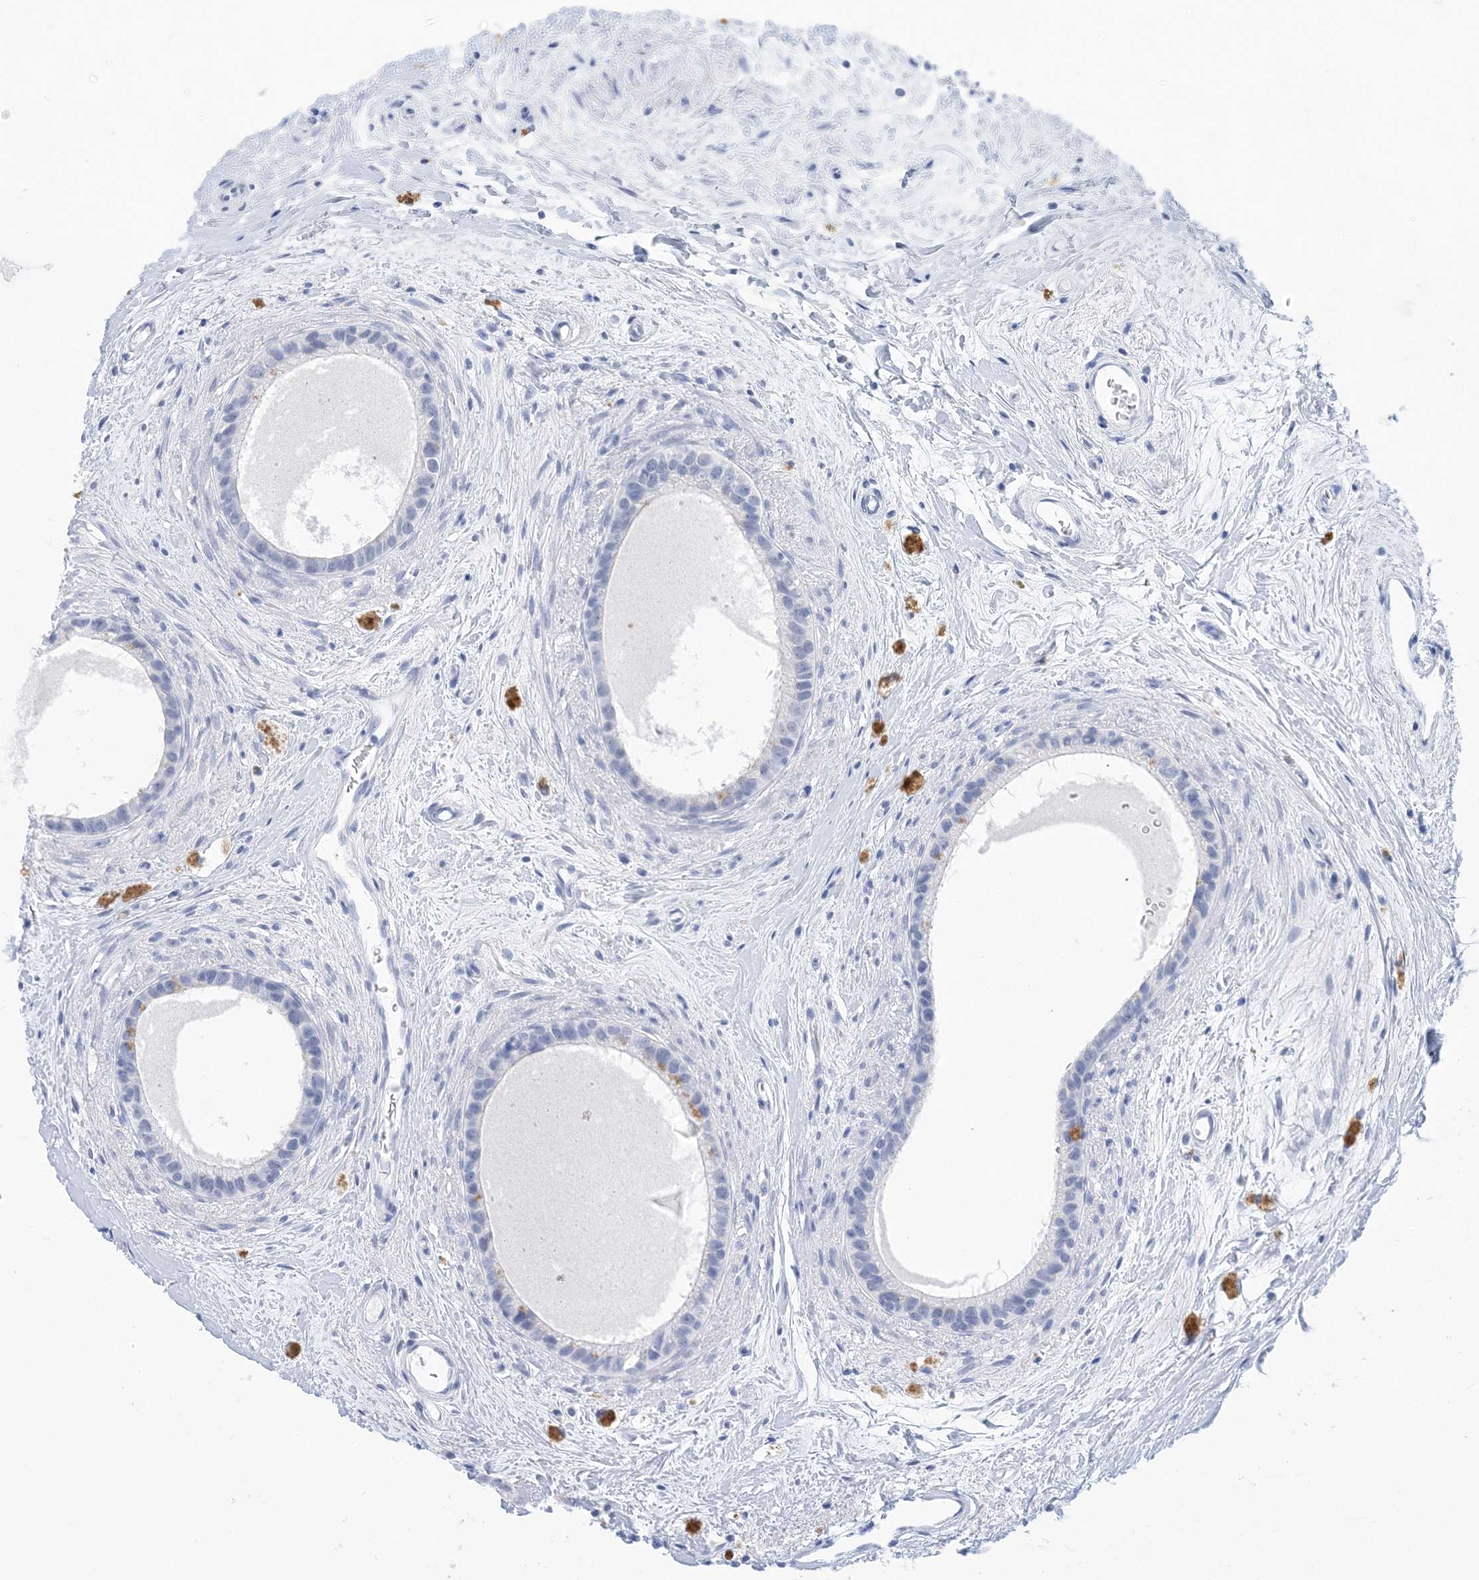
{"staining": {"intensity": "negative", "quantity": "none", "location": "none"}, "tissue": "epididymis", "cell_type": "Glandular cells", "image_type": "normal", "snomed": [{"axis": "morphology", "description": "Normal tissue, NOS"}, {"axis": "topography", "description": "Epididymis"}], "caption": "DAB (3,3'-diaminobenzidine) immunohistochemical staining of unremarkable epididymis displays no significant staining in glandular cells.", "gene": "SH3YL1", "patient": {"sex": "male", "age": 80}}